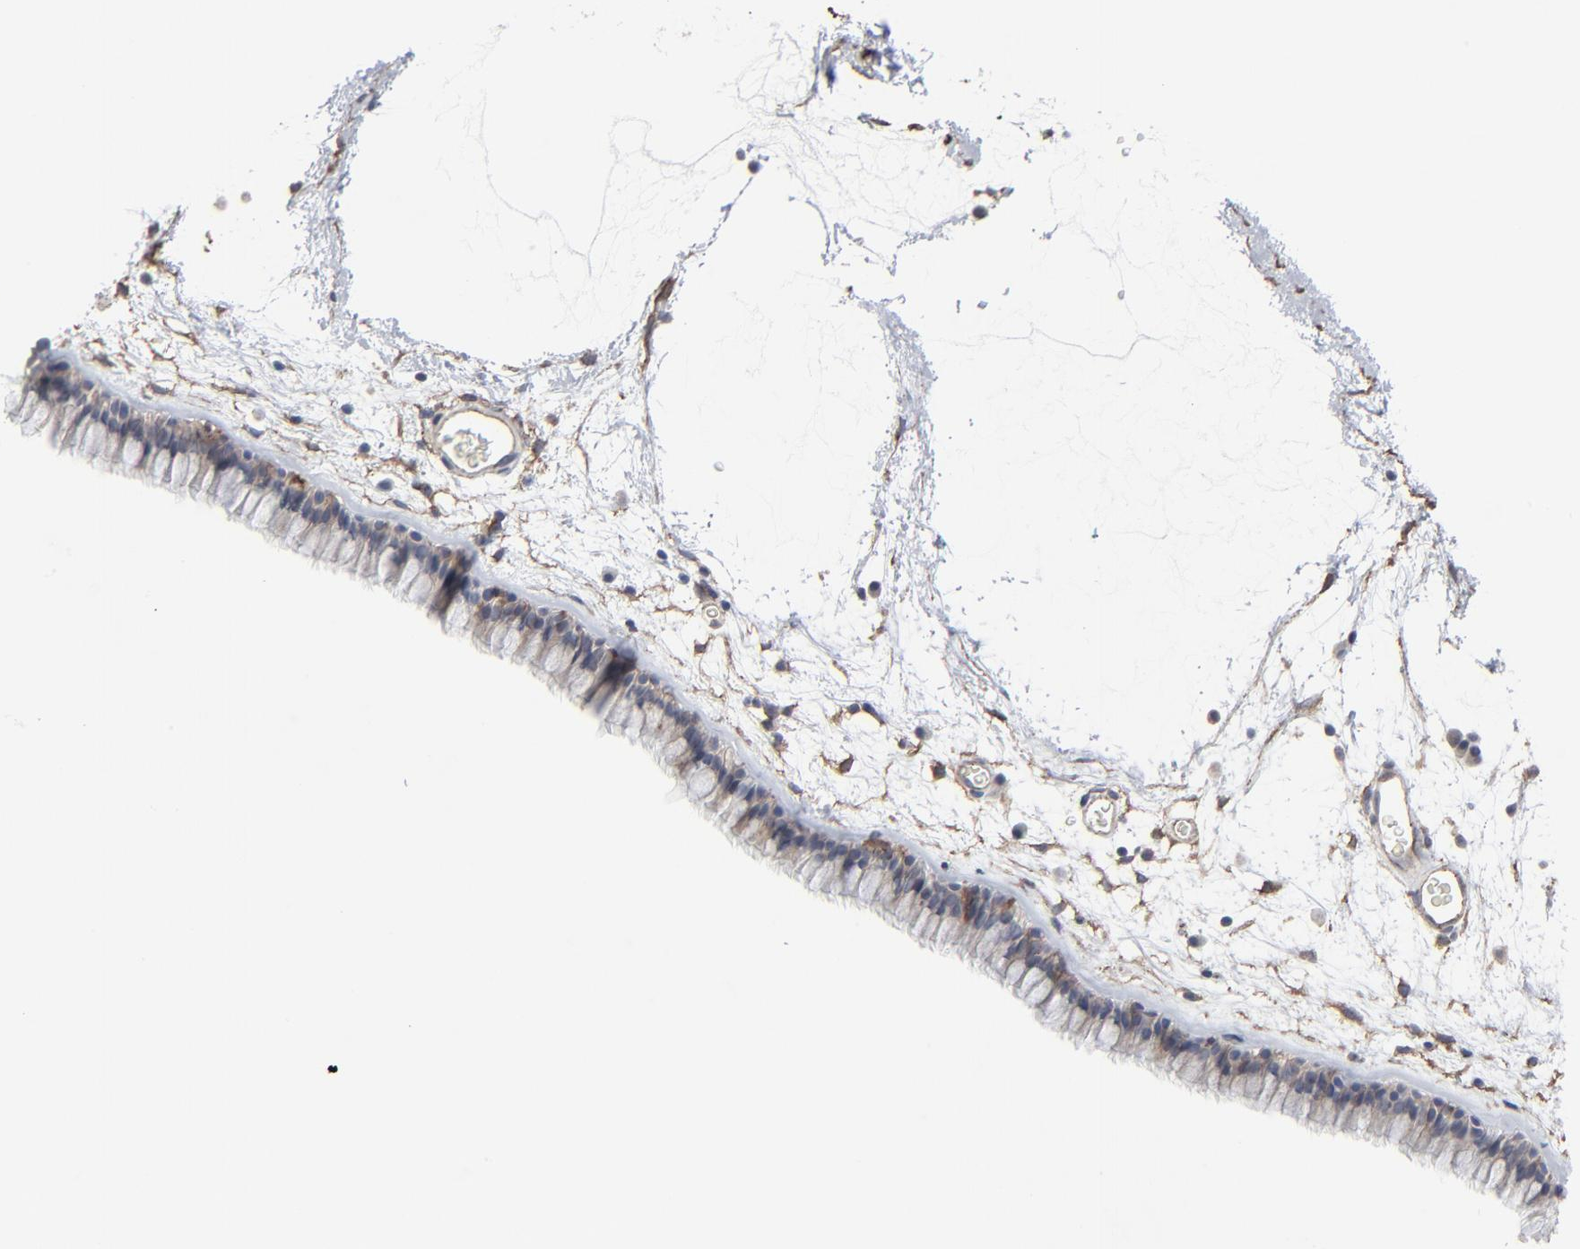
{"staining": {"intensity": "moderate", "quantity": ">75%", "location": "cytoplasmic/membranous"}, "tissue": "nasopharynx", "cell_type": "Respiratory epithelial cells", "image_type": "normal", "snomed": [{"axis": "morphology", "description": "Normal tissue, NOS"}, {"axis": "morphology", "description": "Inflammation, NOS"}, {"axis": "topography", "description": "Nasopharynx"}], "caption": "Nasopharynx stained for a protein reveals moderate cytoplasmic/membranous positivity in respiratory epithelial cells. The staining is performed using DAB (3,3'-diaminobenzidine) brown chromogen to label protein expression. The nuclei are counter-stained blue using hematoxylin.", "gene": "CTNND1", "patient": {"sex": "male", "age": 48}}